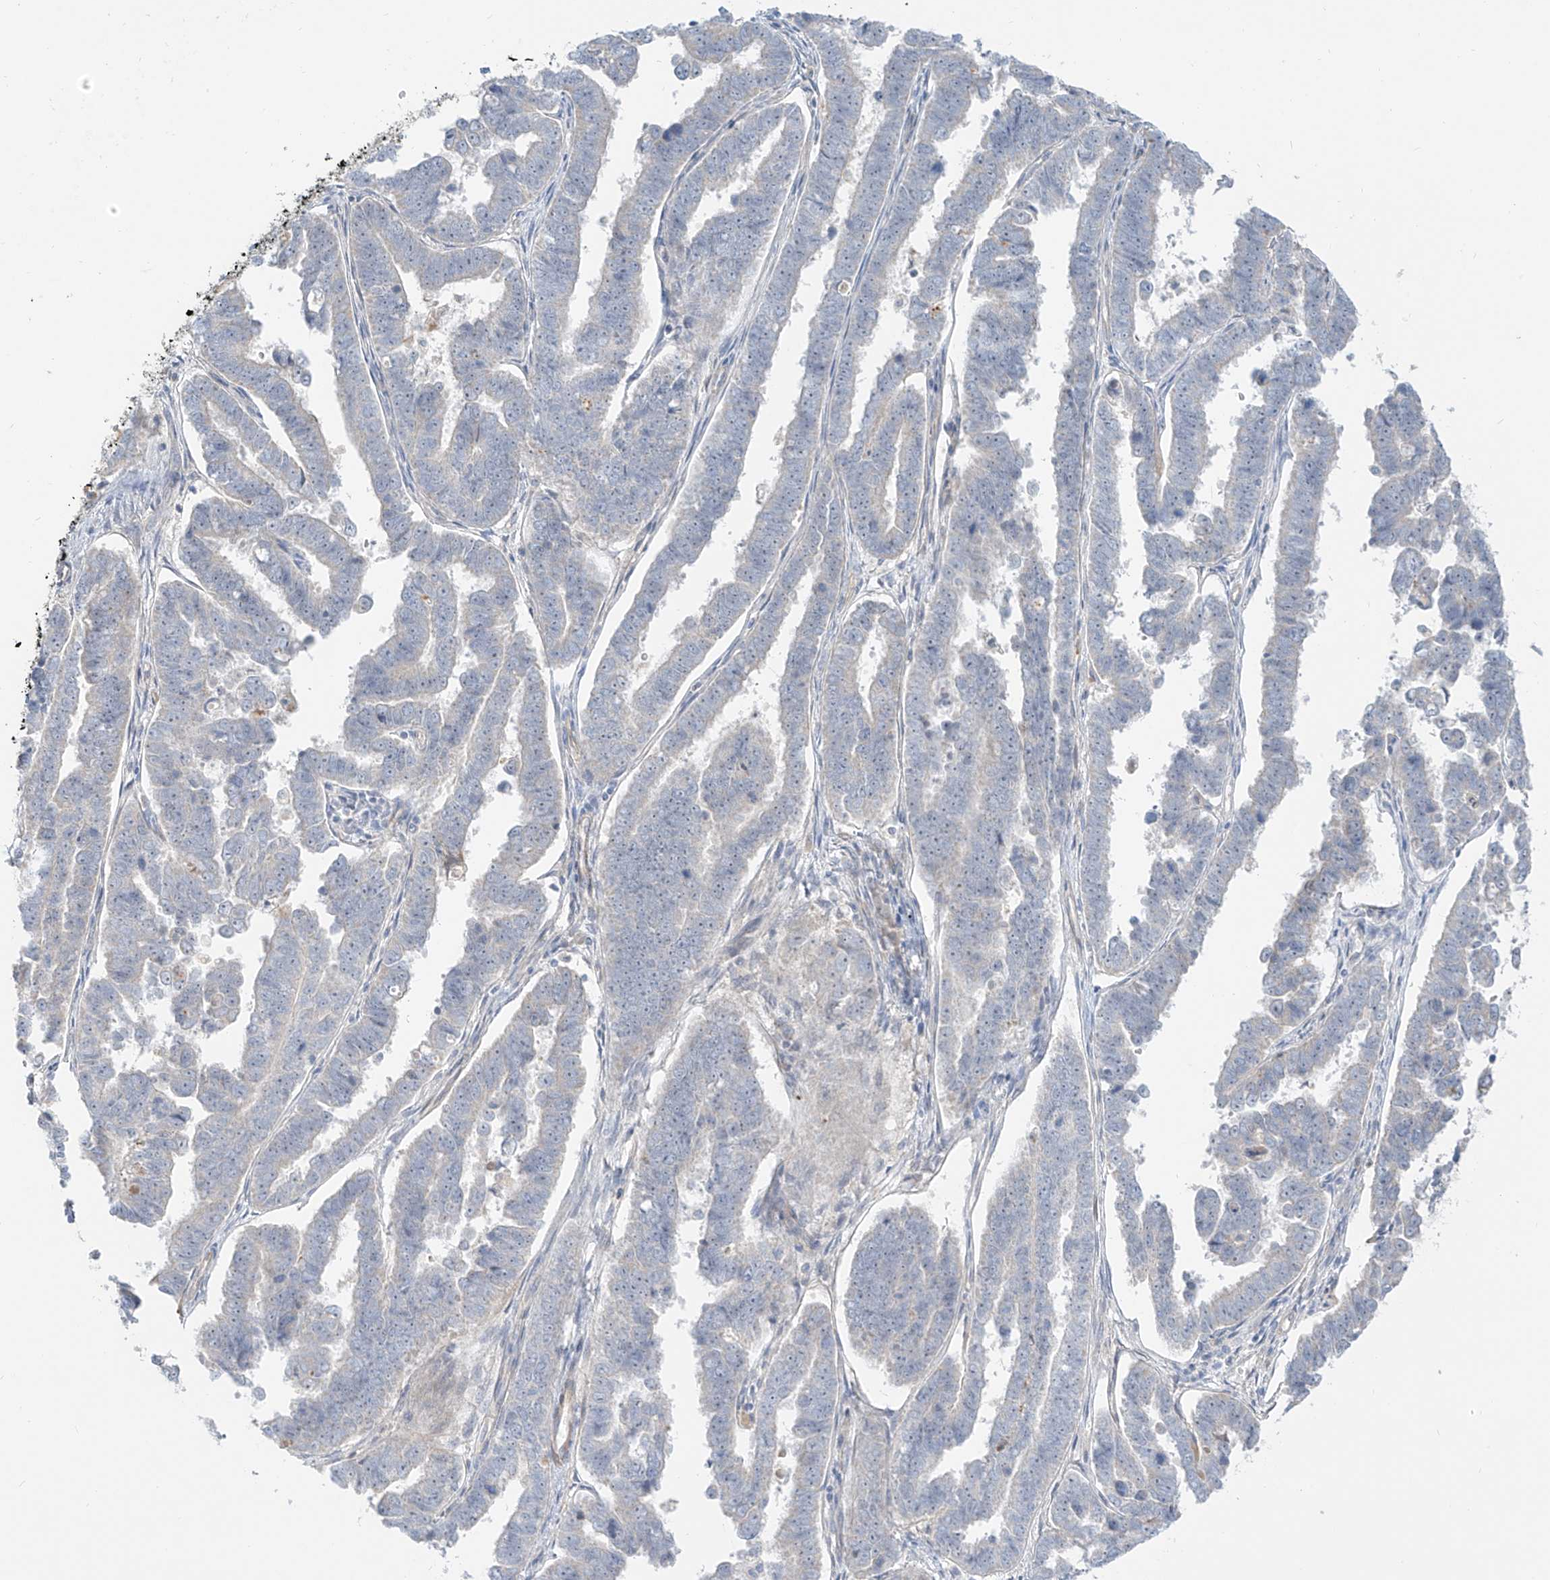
{"staining": {"intensity": "negative", "quantity": "none", "location": "none"}, "tissue": "endometrial cancer", "cell_type": "Tumor cells", "image_type": "cancer", "snomed": [{"axis": "morphology", "description": "Adenocarcinoma, NOS"}, {"axis": "topography", "description": "Endometrium"}], "caption": "Tumor cells are negative for protein expression in human endometrial cancer.", "gene": "C2orf42", "patient": {"sex": "female", "age": 75}}